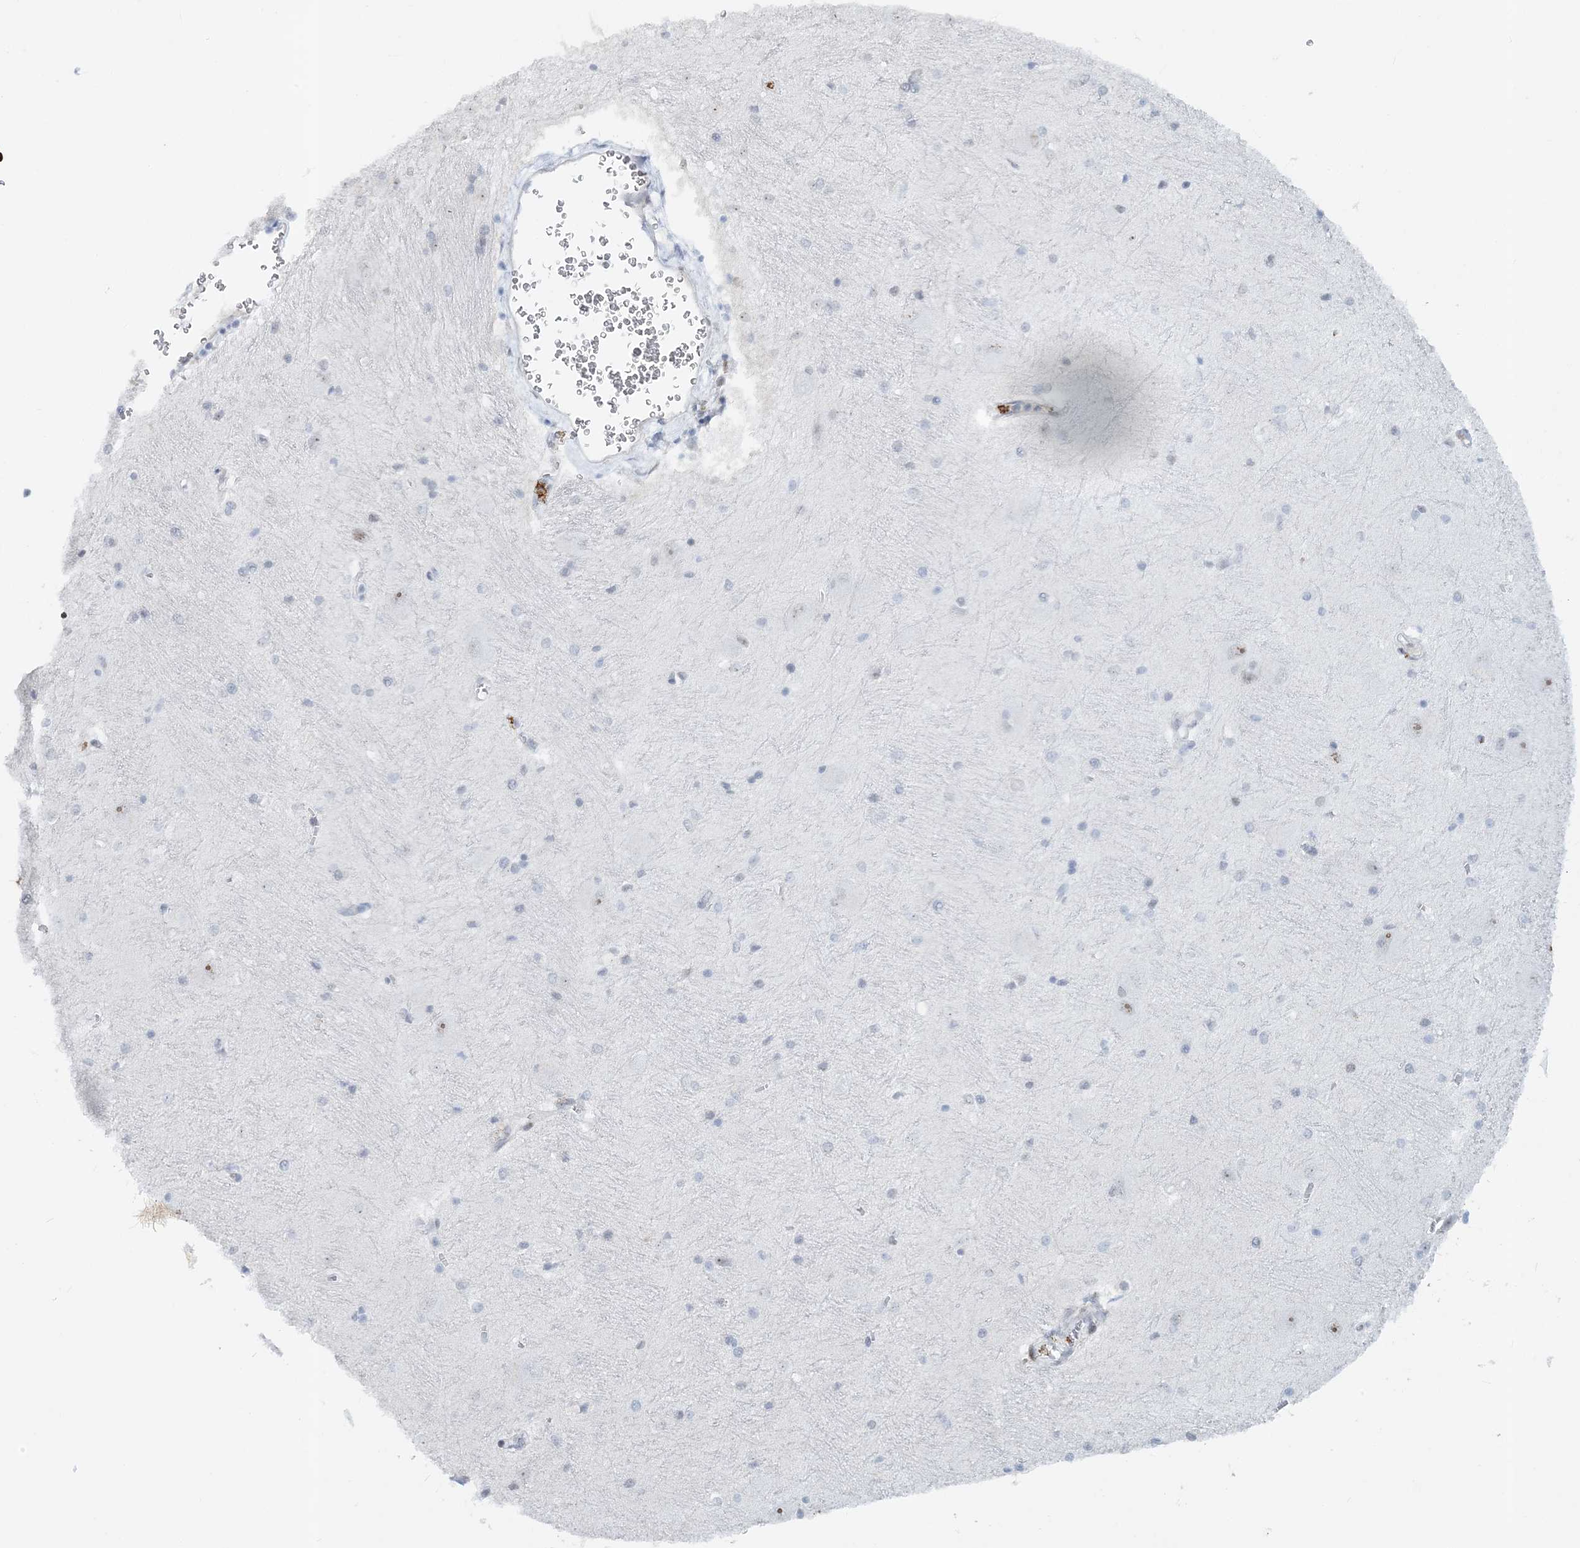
{"staining": {"intensity": "negative", "quantity": "none", "location": "none"}, "tissue": "caudate", "cell_type": "Glial cells", "image_type": "normal", "snomed": [{"axis": "morphology", "description": "Normal tissue, NOS"}, {"axis": "topography", "description": "Lateral ventricle wall"}], "caption": "This photomicrograph is of normal caudate stained with IHC to label a protein in brown with the nuclei are counter-stained blue. There is no staining in glial cells.", "gene": "ASCL4", "patient": {"sex": "male", "age": 37}}